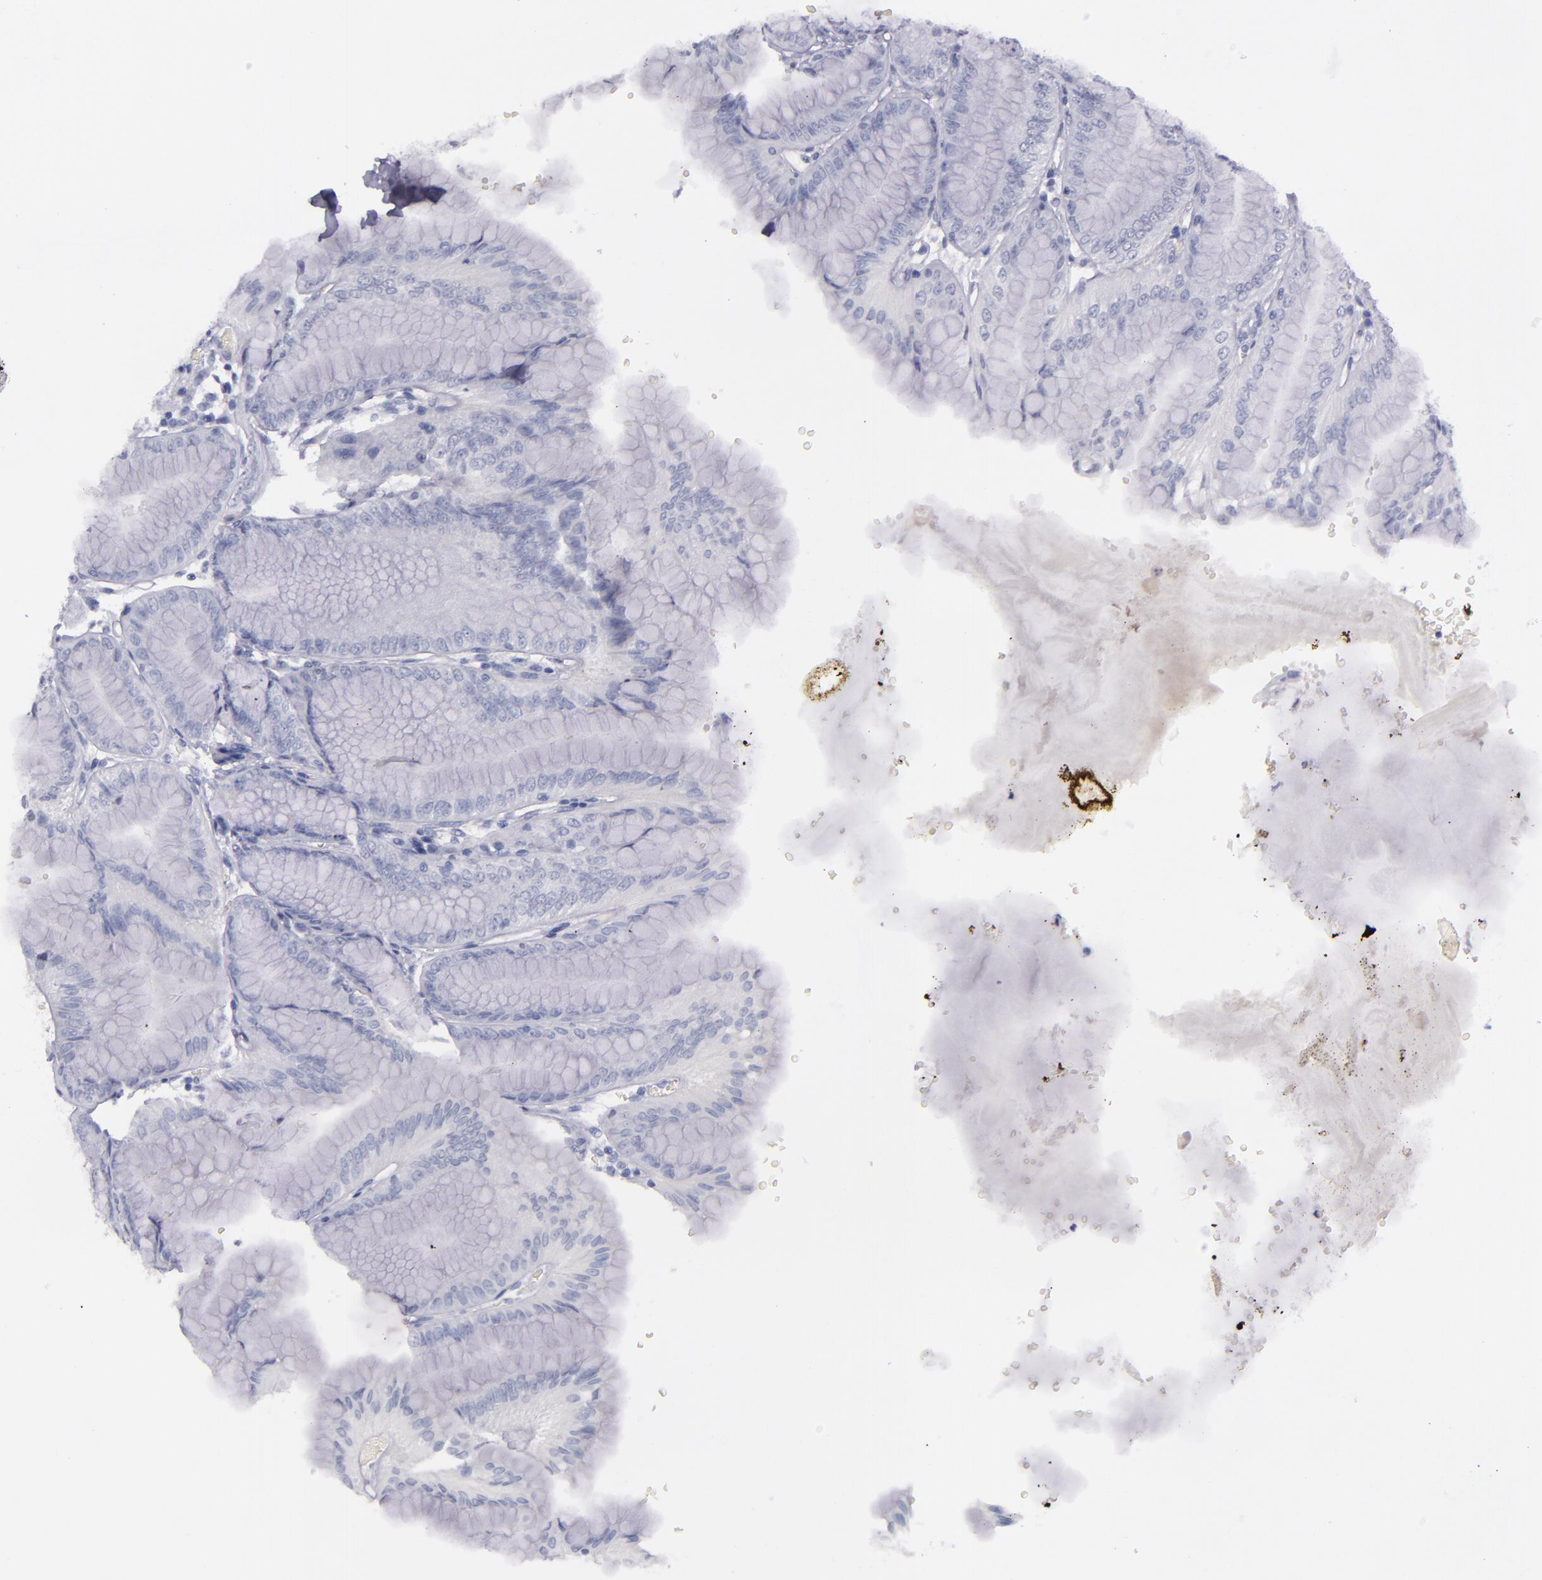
{"staining": {"intensity": "negative", "quantity": "none", "location": "none"}, "tissue": "stomach", "cell_type": "Glandular cells", "image_type": "normal", "snomed": [{"axis": "morphology", "description": "Normal tissue, NOS"}, {"axis": "topography", "description": "Stomach, lower"}], "caption": "This photomicrograph is of normal stomach stained with IHC to label a protein in brown with the nuclei are counter-stained blue. There is no positivity in glandular cells.", "gene": "INA", "patient": {"sex": "male", "age": 71}}